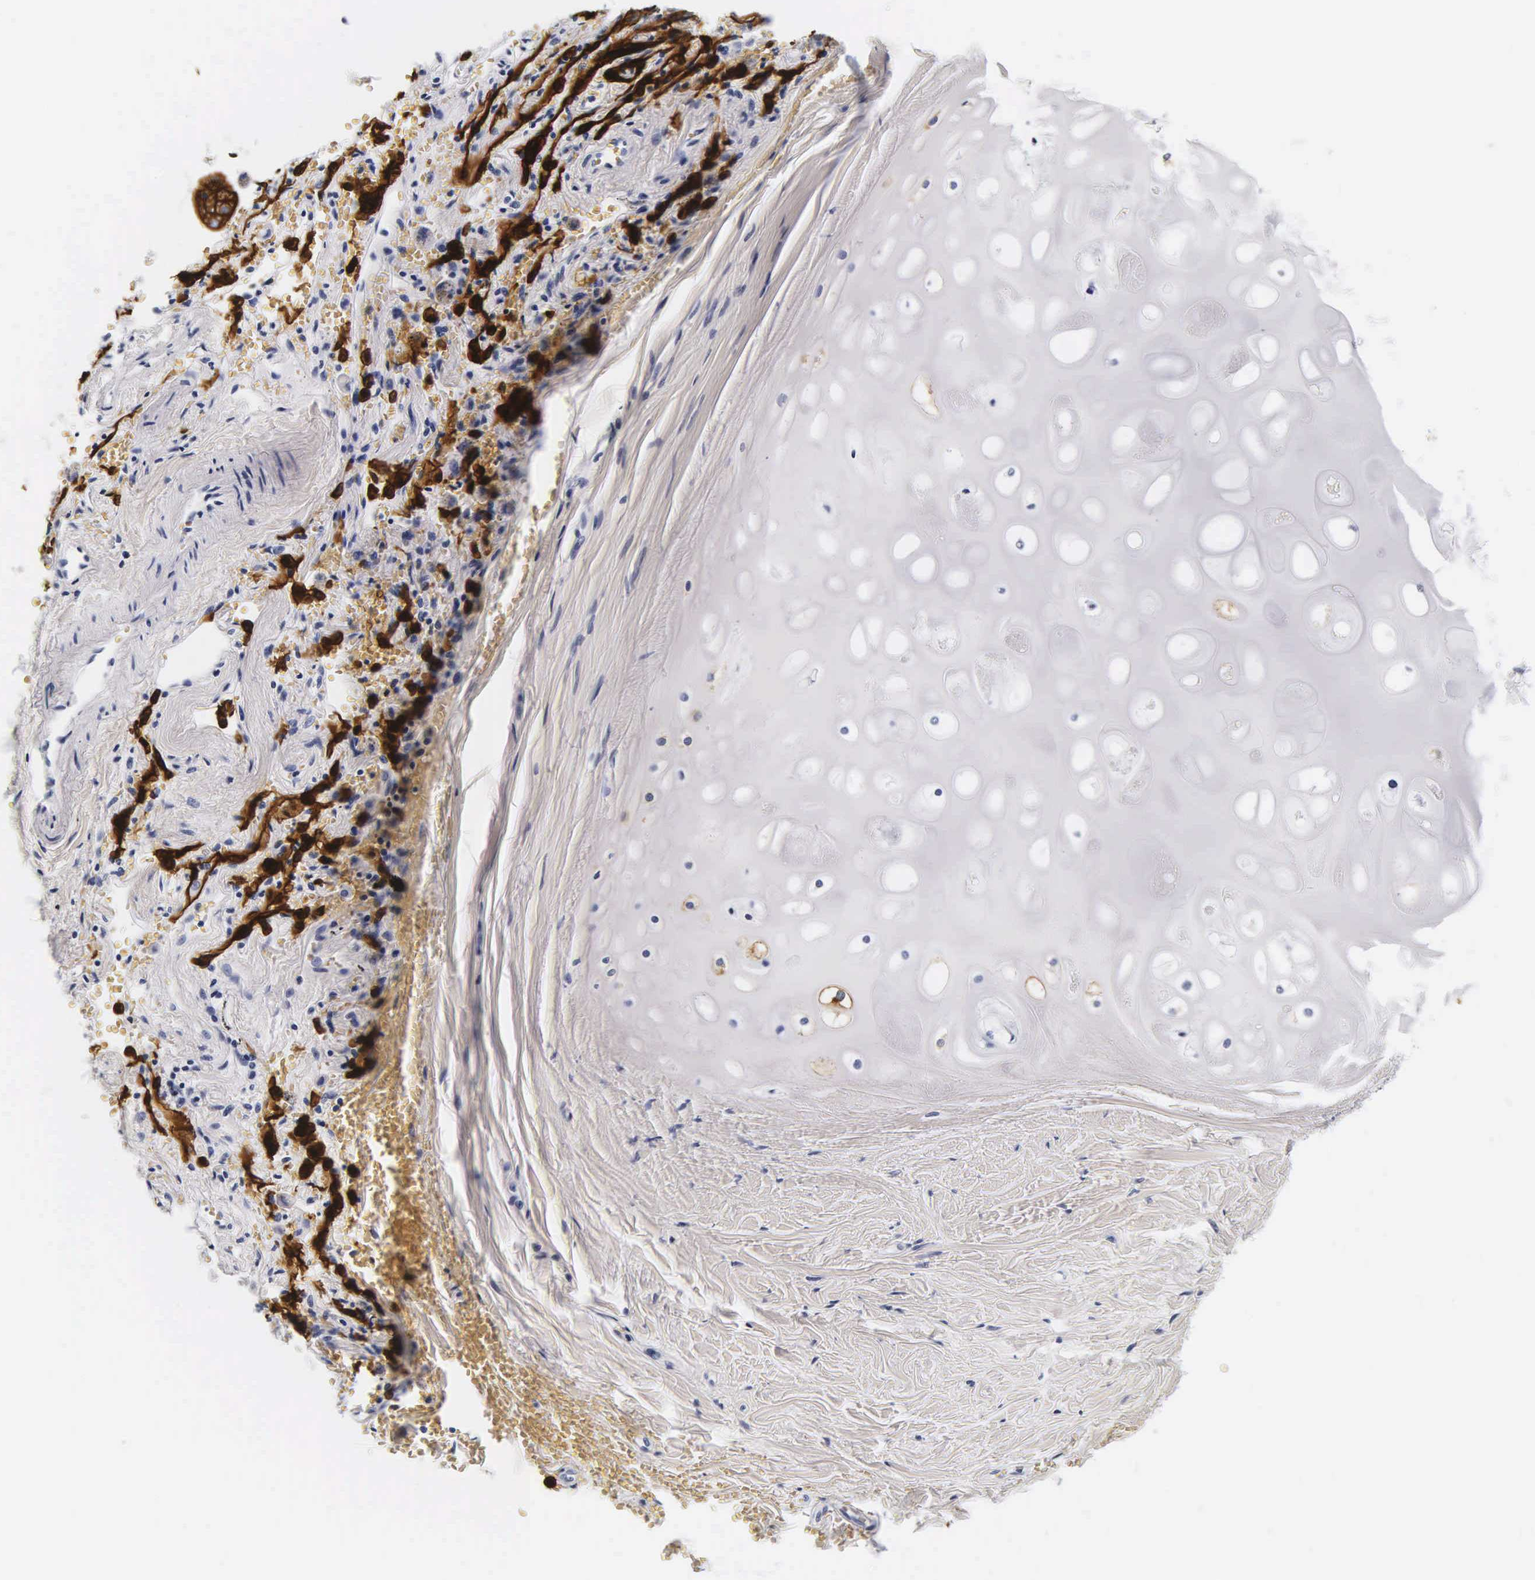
{"staining": {"intensity": "strong", "quantity": ">75%", "location": "cytoplasmic/membranous"}, "tissue": "bronchus", "cell_type": "Respiratory epithelial cells", "image_type": "normal", "snomed": [{"axis": "morphology", "description": "Normal tissue, NOS"}, {"axis": "topography", "description": "Cartilage tissue"}, {"axis": "topography", "description": "Lung"}], "caption": "This is an image of immunohistochemistry (IHC) staining of unremarkable bronchus, which shows strong expression in the cytoplasmic/membranous of respiratory epithelial cells.", "gene": "KRT18", "patient": {"sex": "male", "age": 65}}